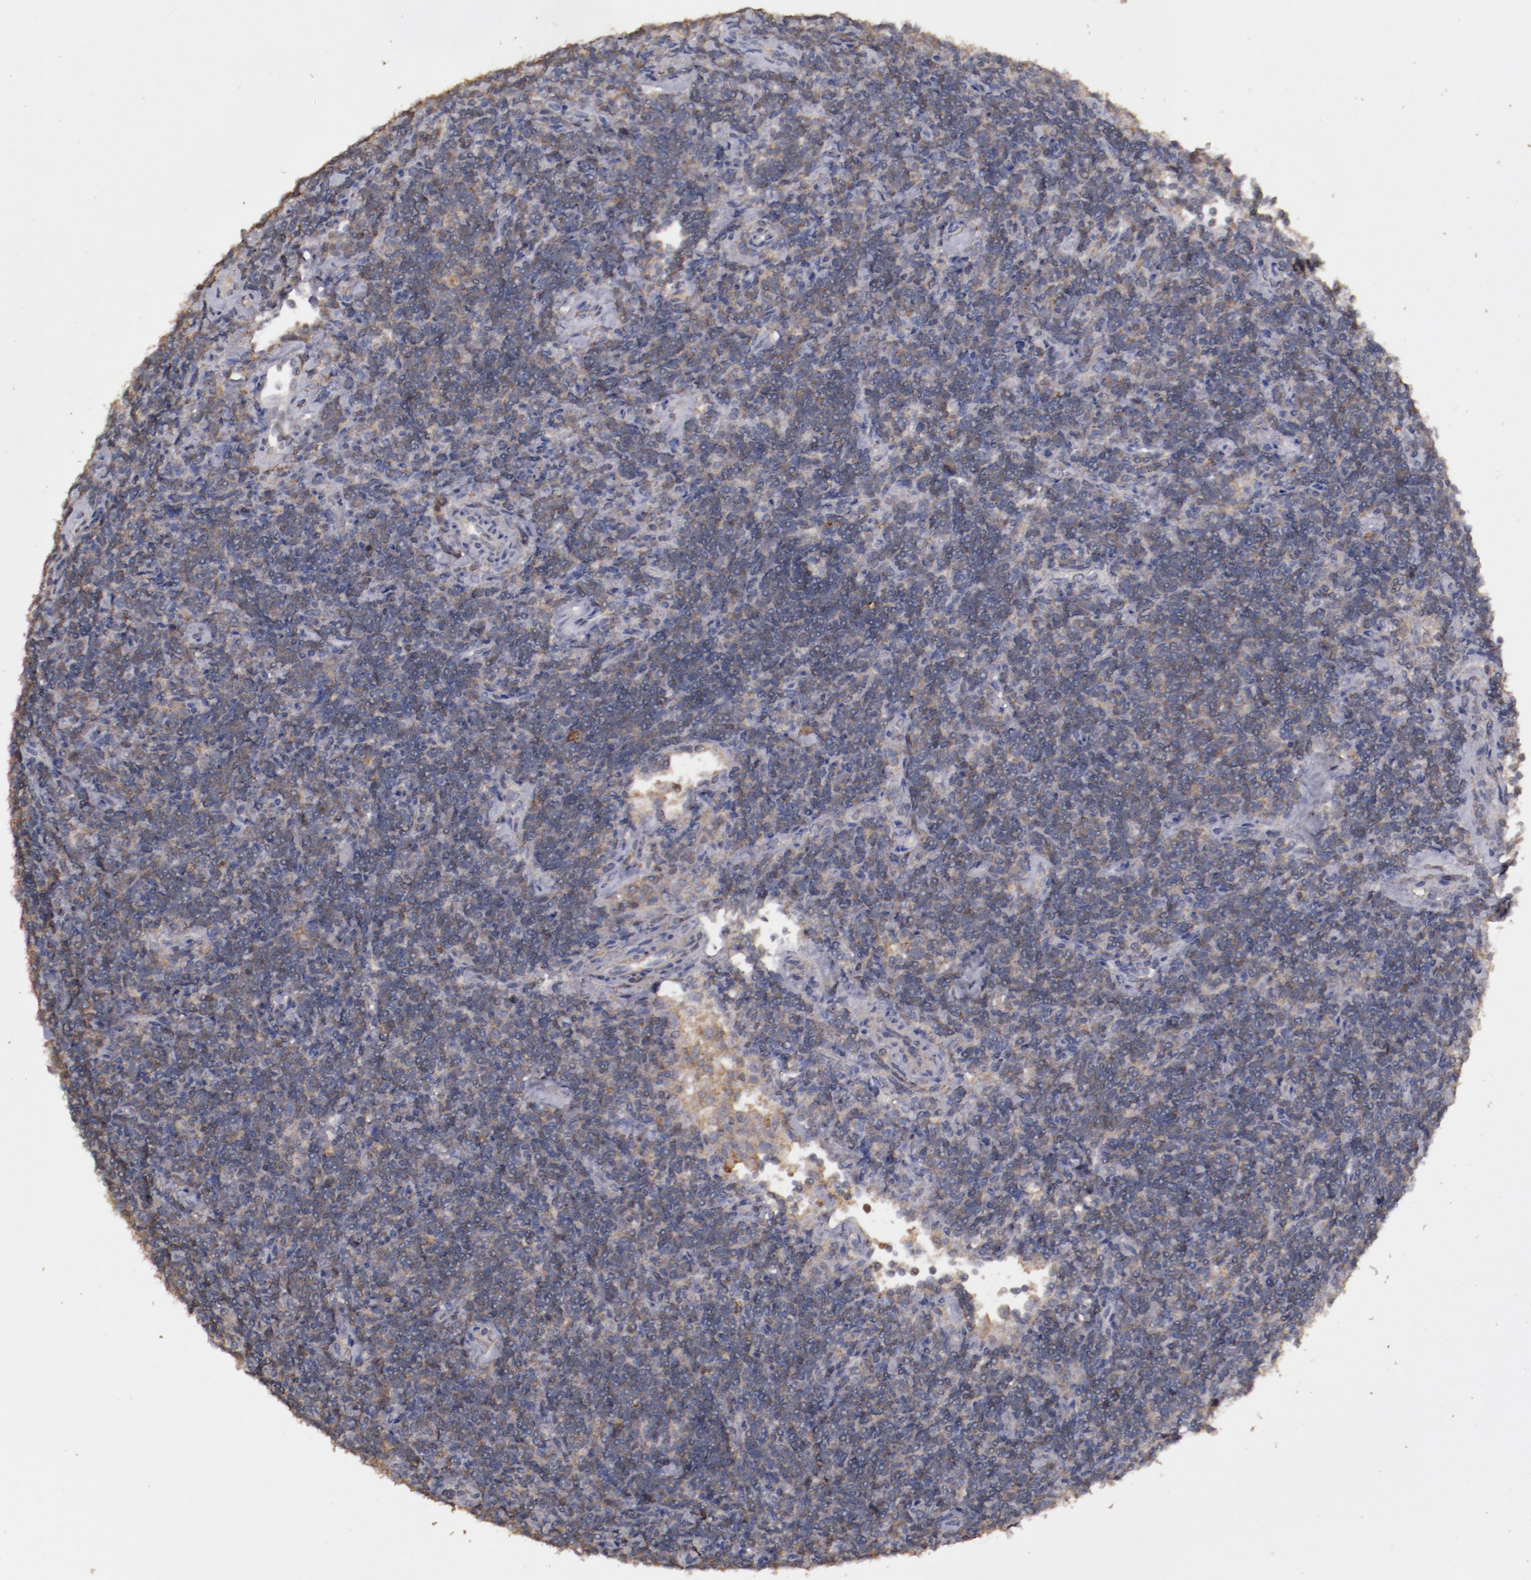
{"staining": {"intensity": "strong", "quantity": "25%-75%", "location": "cytoplasmic/membranous"}, "tissue": "lymphoma", "cell_type": "Tumor cells", "image_type": "cancer", "snomed": [{"axis": "morphology", "description": "Malignant lymphoma, non-Hodgkin's type, Low grade"}, {"axis": "topography", "description": "Lymph node"}], "caption": "IHC staining of lymphoma, which displays high levels of strong cytoplasmic/membranous staining in approximately 25%-75% of tumor cells indicating strong cytoplasmic/membranous protein staining. The staining was performed using DAB (3,3'-diaminobenzidine) (brown) for protein detection and nuclei were counterstained in hematoxylin (blue).", "gene": "FAT1", "patient": {"sex": "male", "age": 70}}